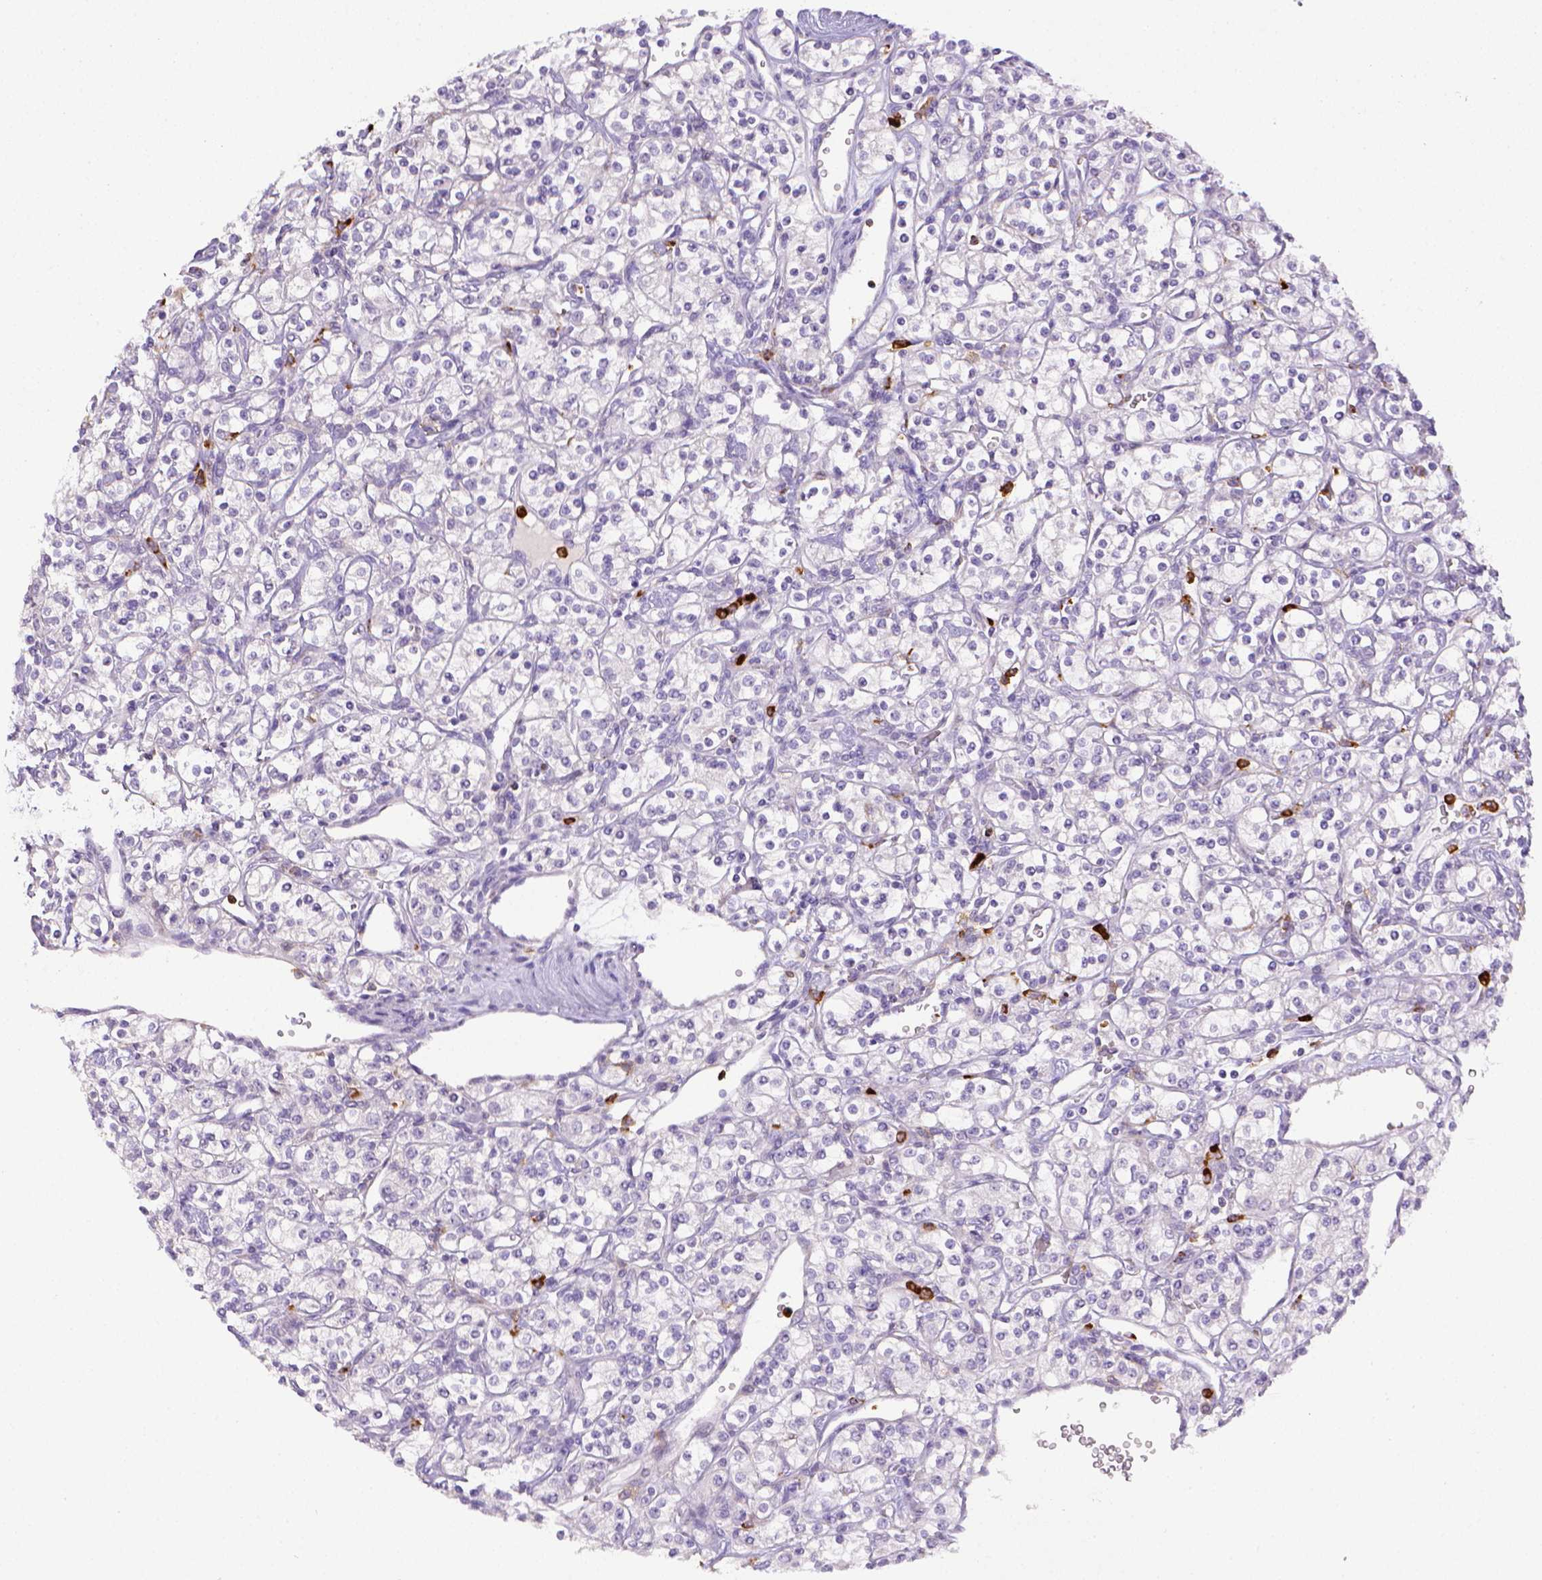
{"staining": {"intensity": "negative", "quantity": "none", "location": "none"}, "tissue": "renal cancer", "cell_type": "Tumor cells", "image_type": "cancer", "snomed": [{"axis": "morphology", "description": "Adenocarcinoma, NOS"}, {"axis": "topography", "description": "Kidney"}], "caption": "IHC histopathology image of neoplastic tissue: renal adenocarcinoma stained with DAB shows no significant protein positivity in tumor cells.", "gene": "ITGAM", "patient": {"sex": "male", "age": 77}}